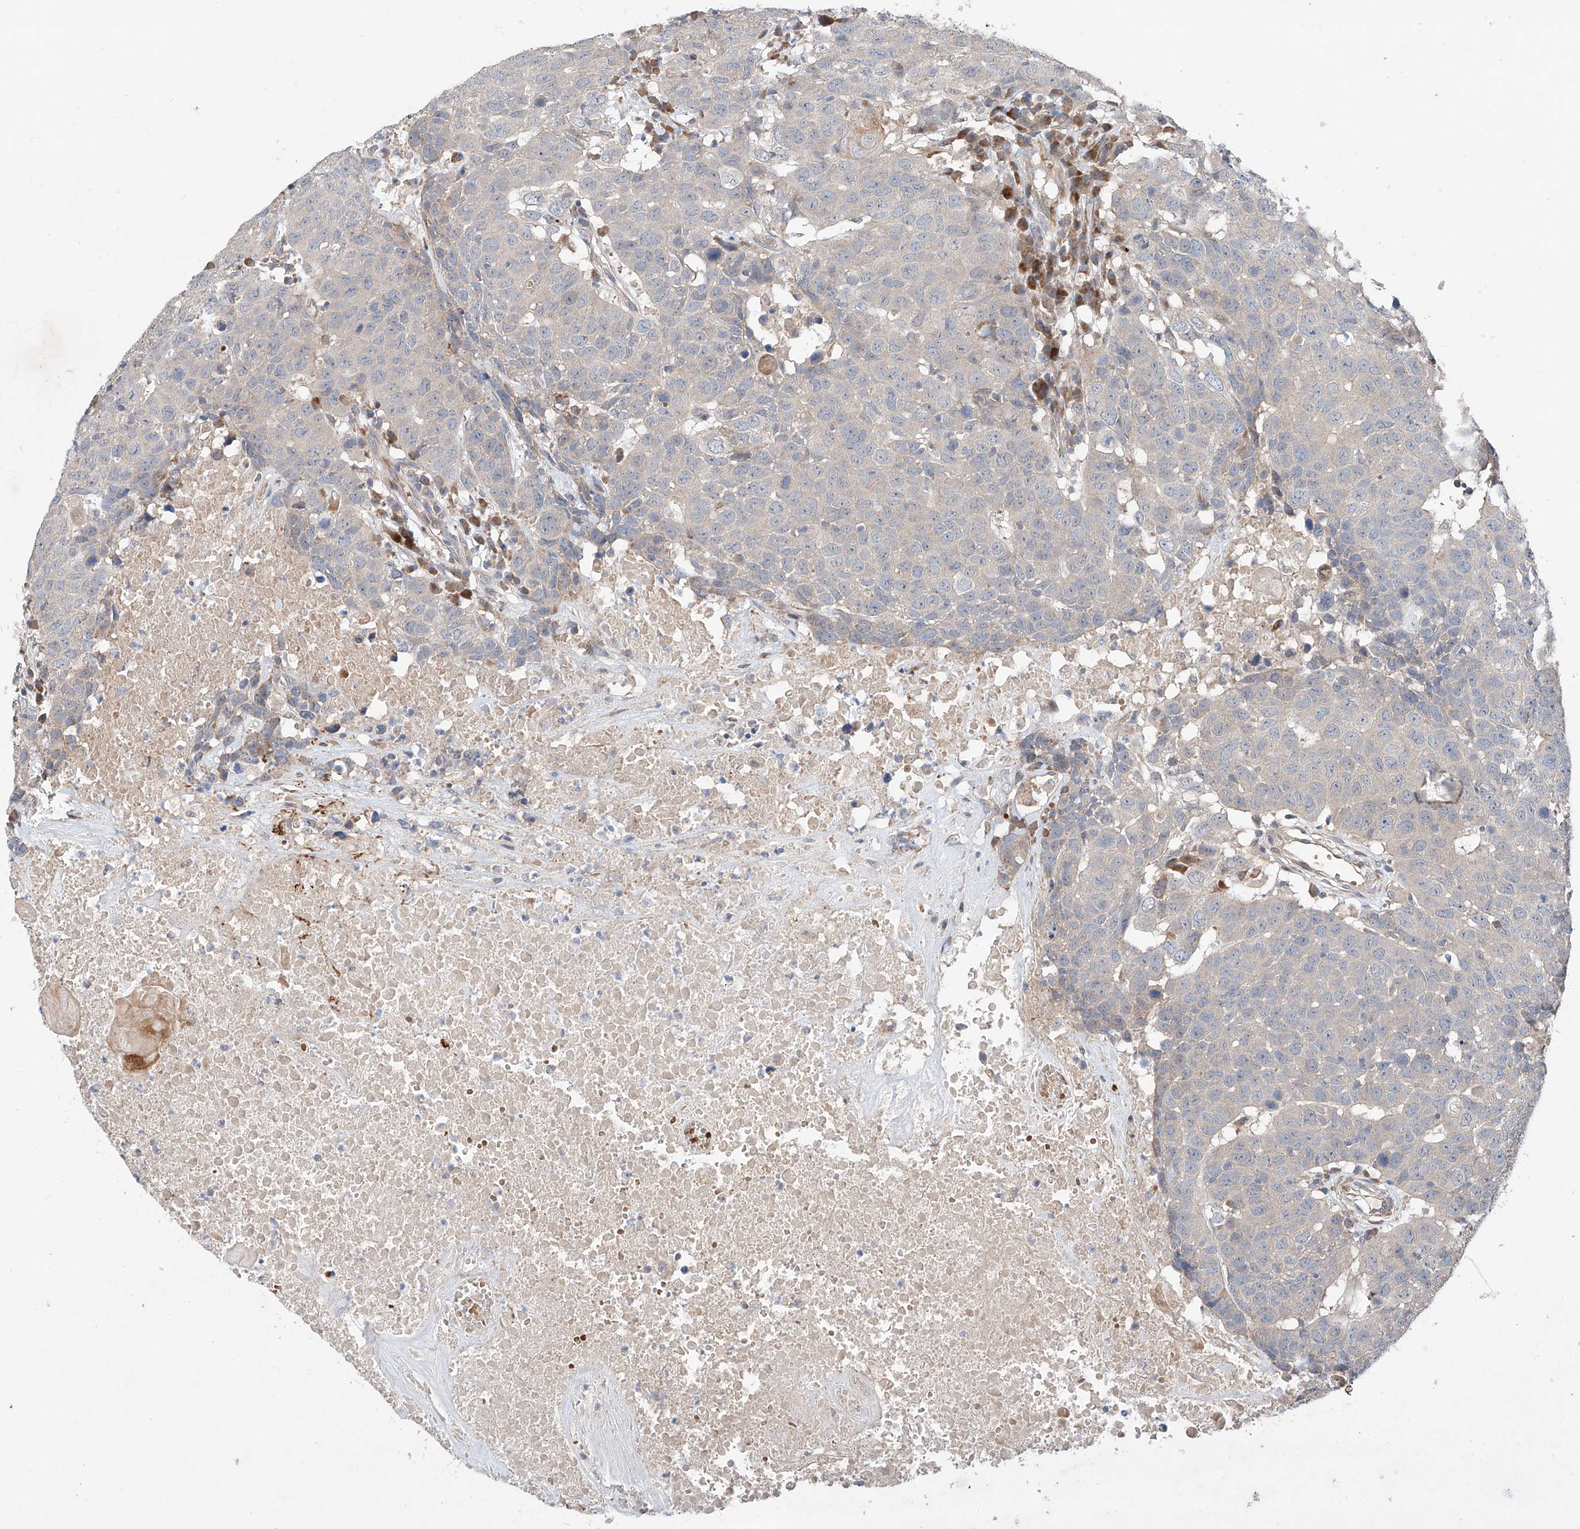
{"staining": {"intensity": "negative", "quantity": "none", "location": "none"}, "tissue": "head and neck cancer", "cell_type": "Tumor cells", "image_type": "cancer", "snomed": [{"axis": "morphology", "description": "Squamous cell carcinoma, NOS"}, {"axis": "topography", "description": "Head-Neck"}], "caption": "High magnification brightfield microscopy of head and neck cancer (squamous cell carcinoma) stained with DAB (3,3'-diaminobenzidine) (brown) and counterstained with hematoxylin (blue): tumor cells show no significant positivity.", "gene": "USF3", "patient": {"sex": "male", "age": 66}}